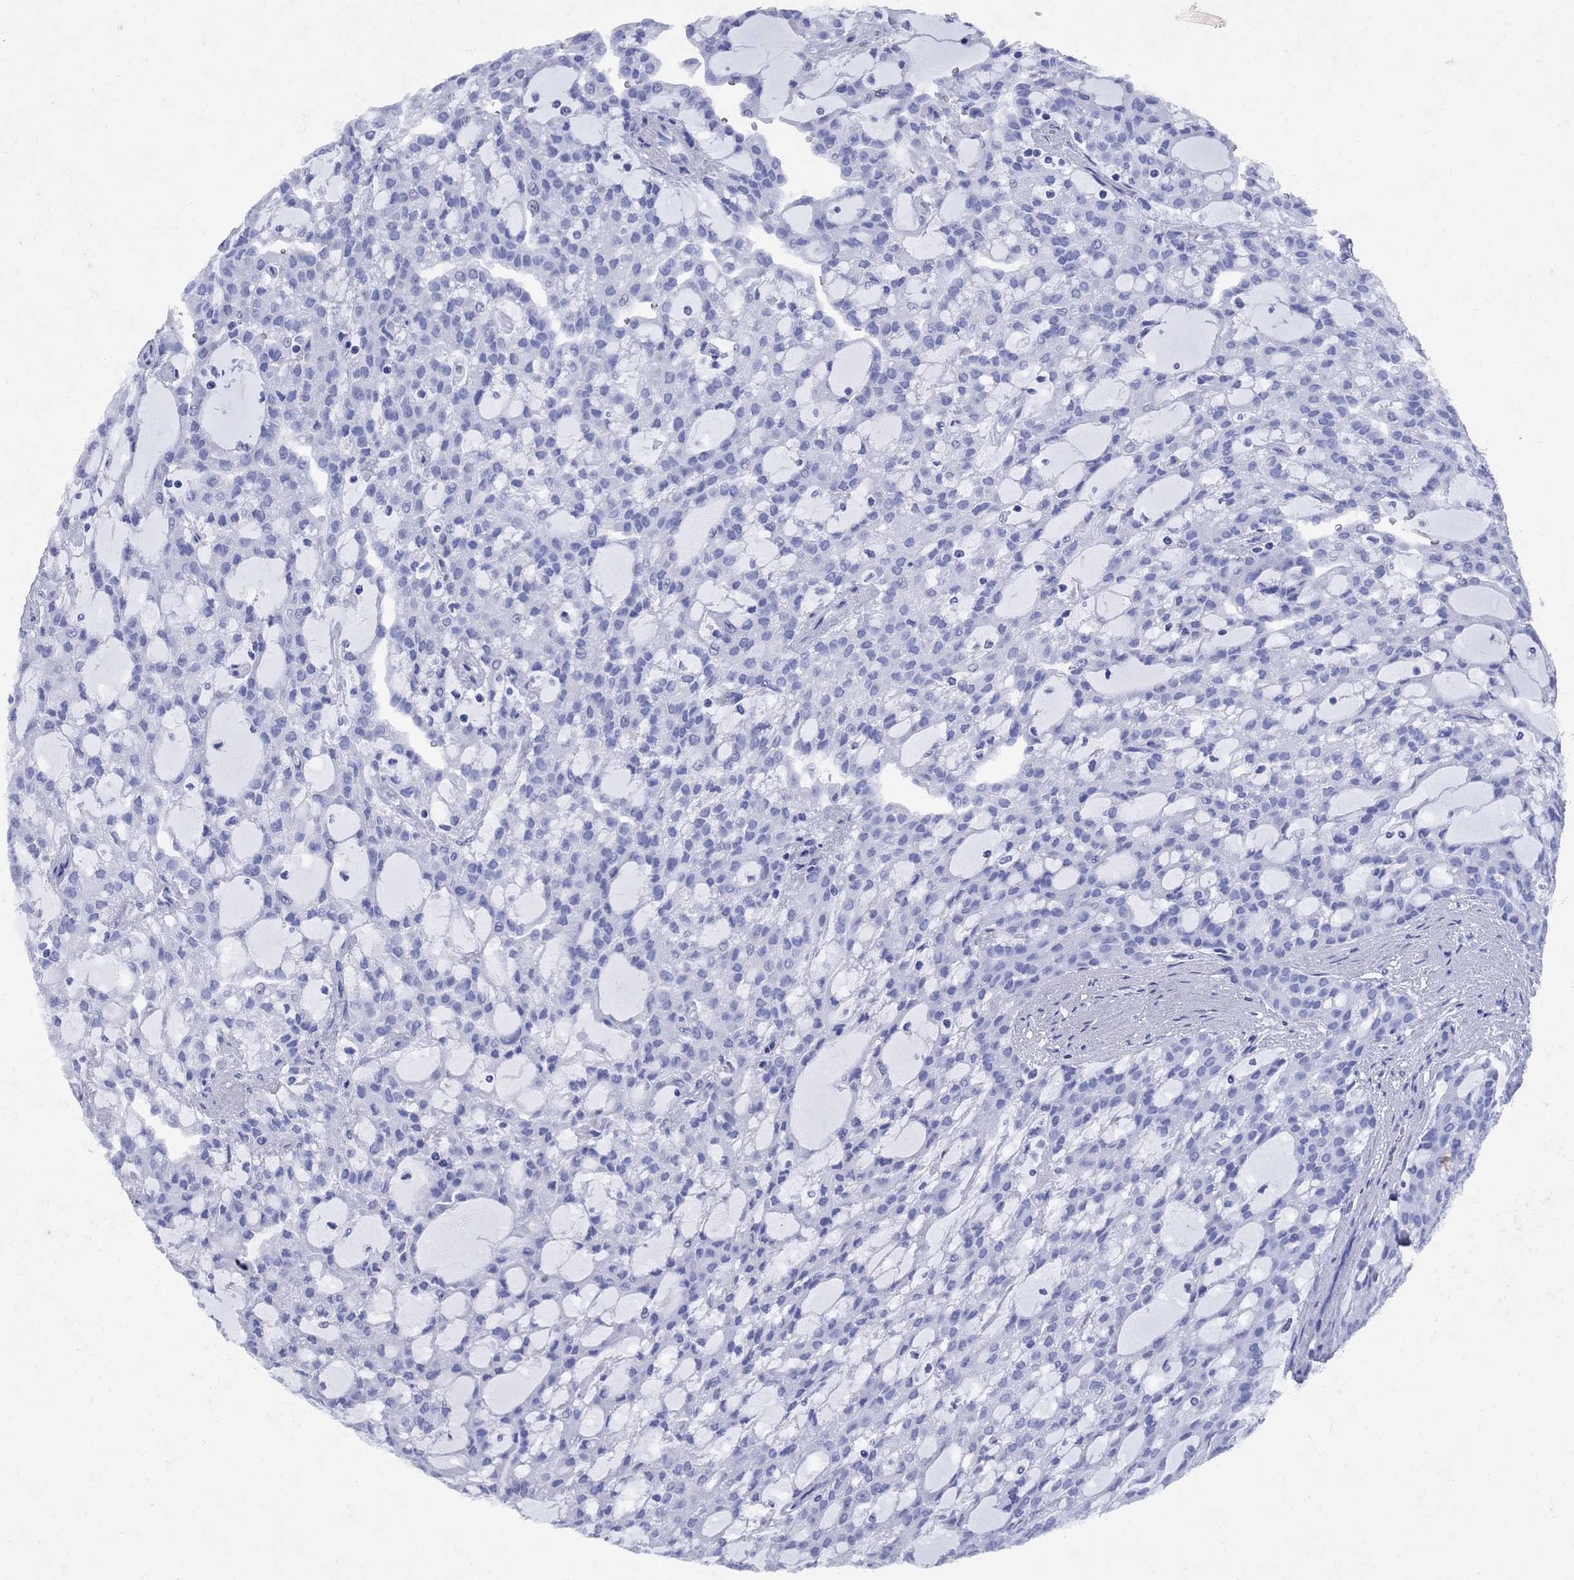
{"staining": {"intensity": "negative", "quantity": "none", "location": "none"}, "tissue": "renal cancer", "cell_type": "Tumor cells", "image_type": "cancer", "snomed": [{"axis": "morphology", "description": "Adenocarcinoma, NOS"}, {"axis": "topography", "description": "Kidney"}], "caption": "Histopathology image shows no protein positivity in tumor cells of renal cancer tissue. (Stains: DAB immunohistochemistry (IHC) with hematoxylin counter stain, Microscopy: brightfield microscopy at high magnification).", "gene": "CD1A", "patient": {"sex": "male", "age": 63}}